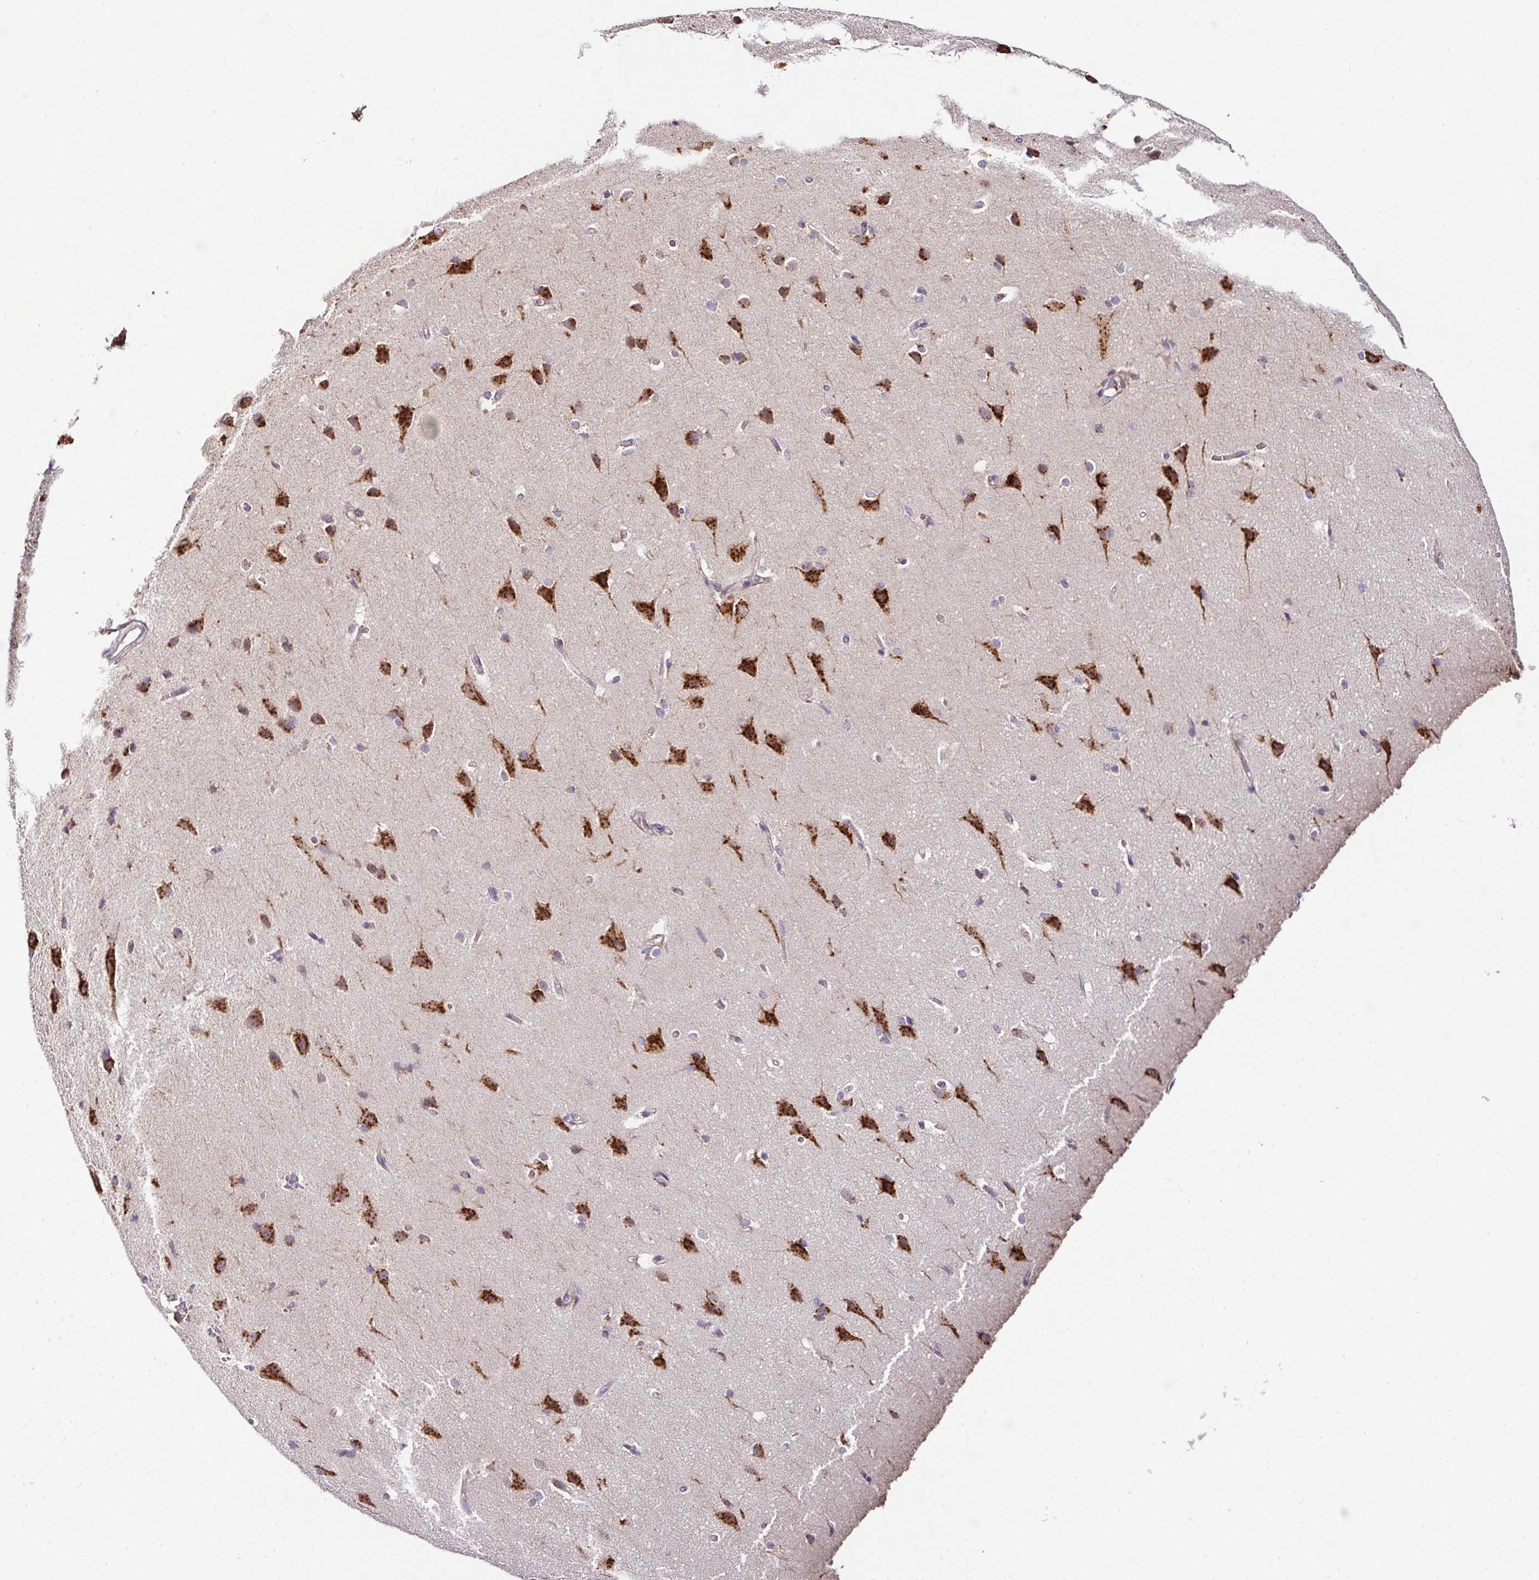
{"staining": {"intensity": "negative", "quantity": "none", "location": "none"}, "tissue": "cerebral cortex", "cell_type": "Endothelial cells", "image_type": "normal", "snomed": [{"axis": "morphology", "description": "Normal tissue, NOS"}, {"axis": "topography", "description": "Cerebral cortex"}], "caption": "This photomicrograph is of benign cerebral cortex stained with IHC to label a protein in brown with the nuclei are counter-stained blue. There is no expression in endothelial cells. (Stains: DAB IHC with hematoxylin counter stain, Microscopy: brightfield microscopy at high magnification).", "gene": "CPD", "patient": {"sex": "male", "age": 37}}